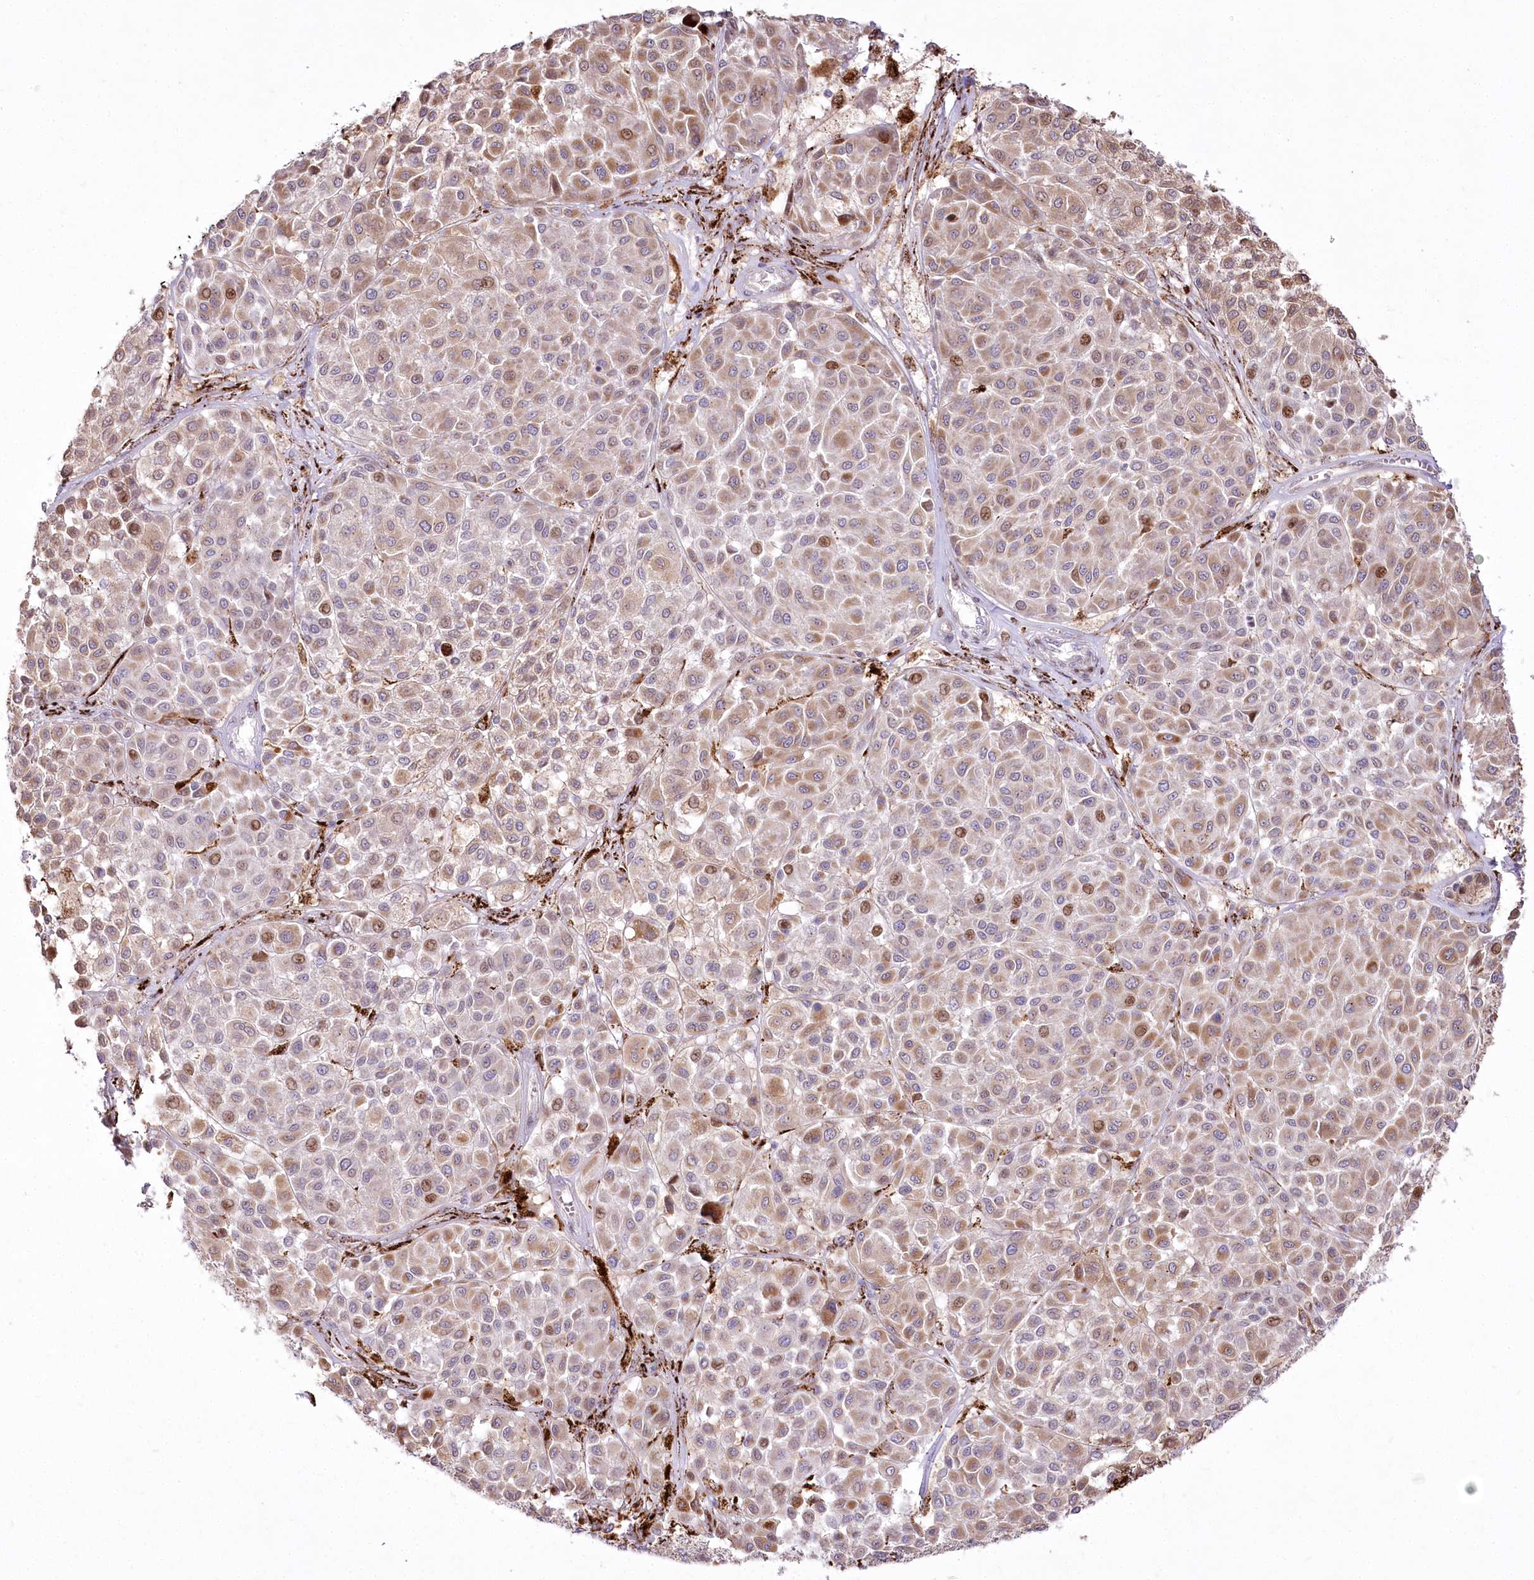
{"staining": {"intensity": "moderate", "quantity": "25%-75%", "location": "cytoplasmic/membranous,nuclear"}, "tissue": "melanoma", "cell_type": "Tumor cells", "image_type": "cancer", "snomed": [{"axis": "morphology", "description": "Malignant melanoma, Metastatic site"}, {"axis": "topography", "description": "Soft tissue"}], "caption": "There is medium levels of moderate cytoplasmic/membranous and nuclear staining in tumor cells of malignant melanoma (metastatic site), as demonstrated by immunohistochemical staining (brown color).", "gene": "CEP164", "patient": {"sex": "male", "age": 41}}